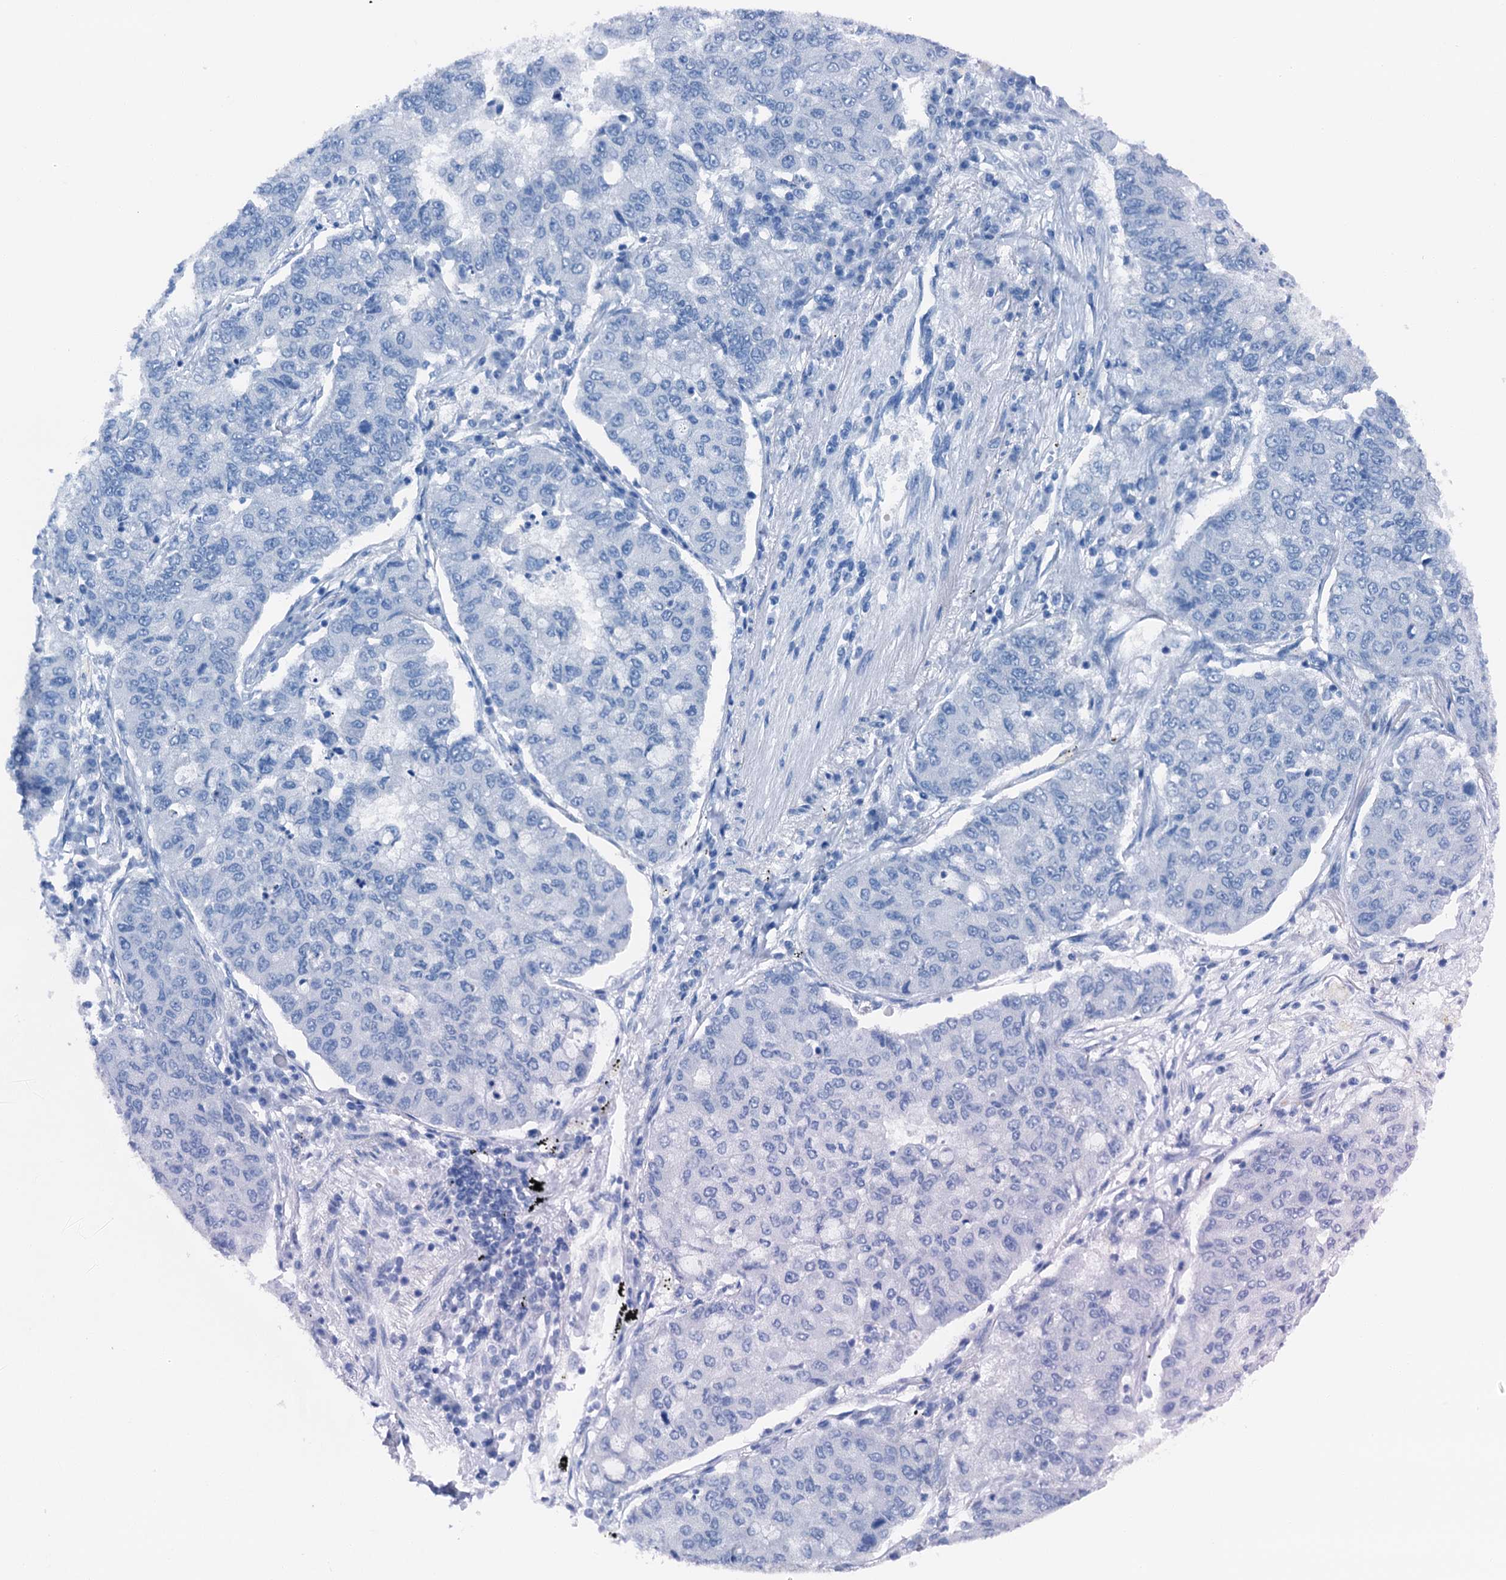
{"staining": {"intensity": "negative", "quantity": "none", "location": "none"}, "tissue": "lung cancer", "cell_type": "Tumor cells", "image_type": "cancer", "snomed": [{"axis": "morphology", "description": "Squamous cell carcinoma, NOS"}, {"axis": "topography", "description": "Lung"}], "caption": "Tumor cells are negative for brown protein staining in lung squamous cell carcinoma.", "gene": "CBLN3", "patient": {"sex": "male", "age": 74}}